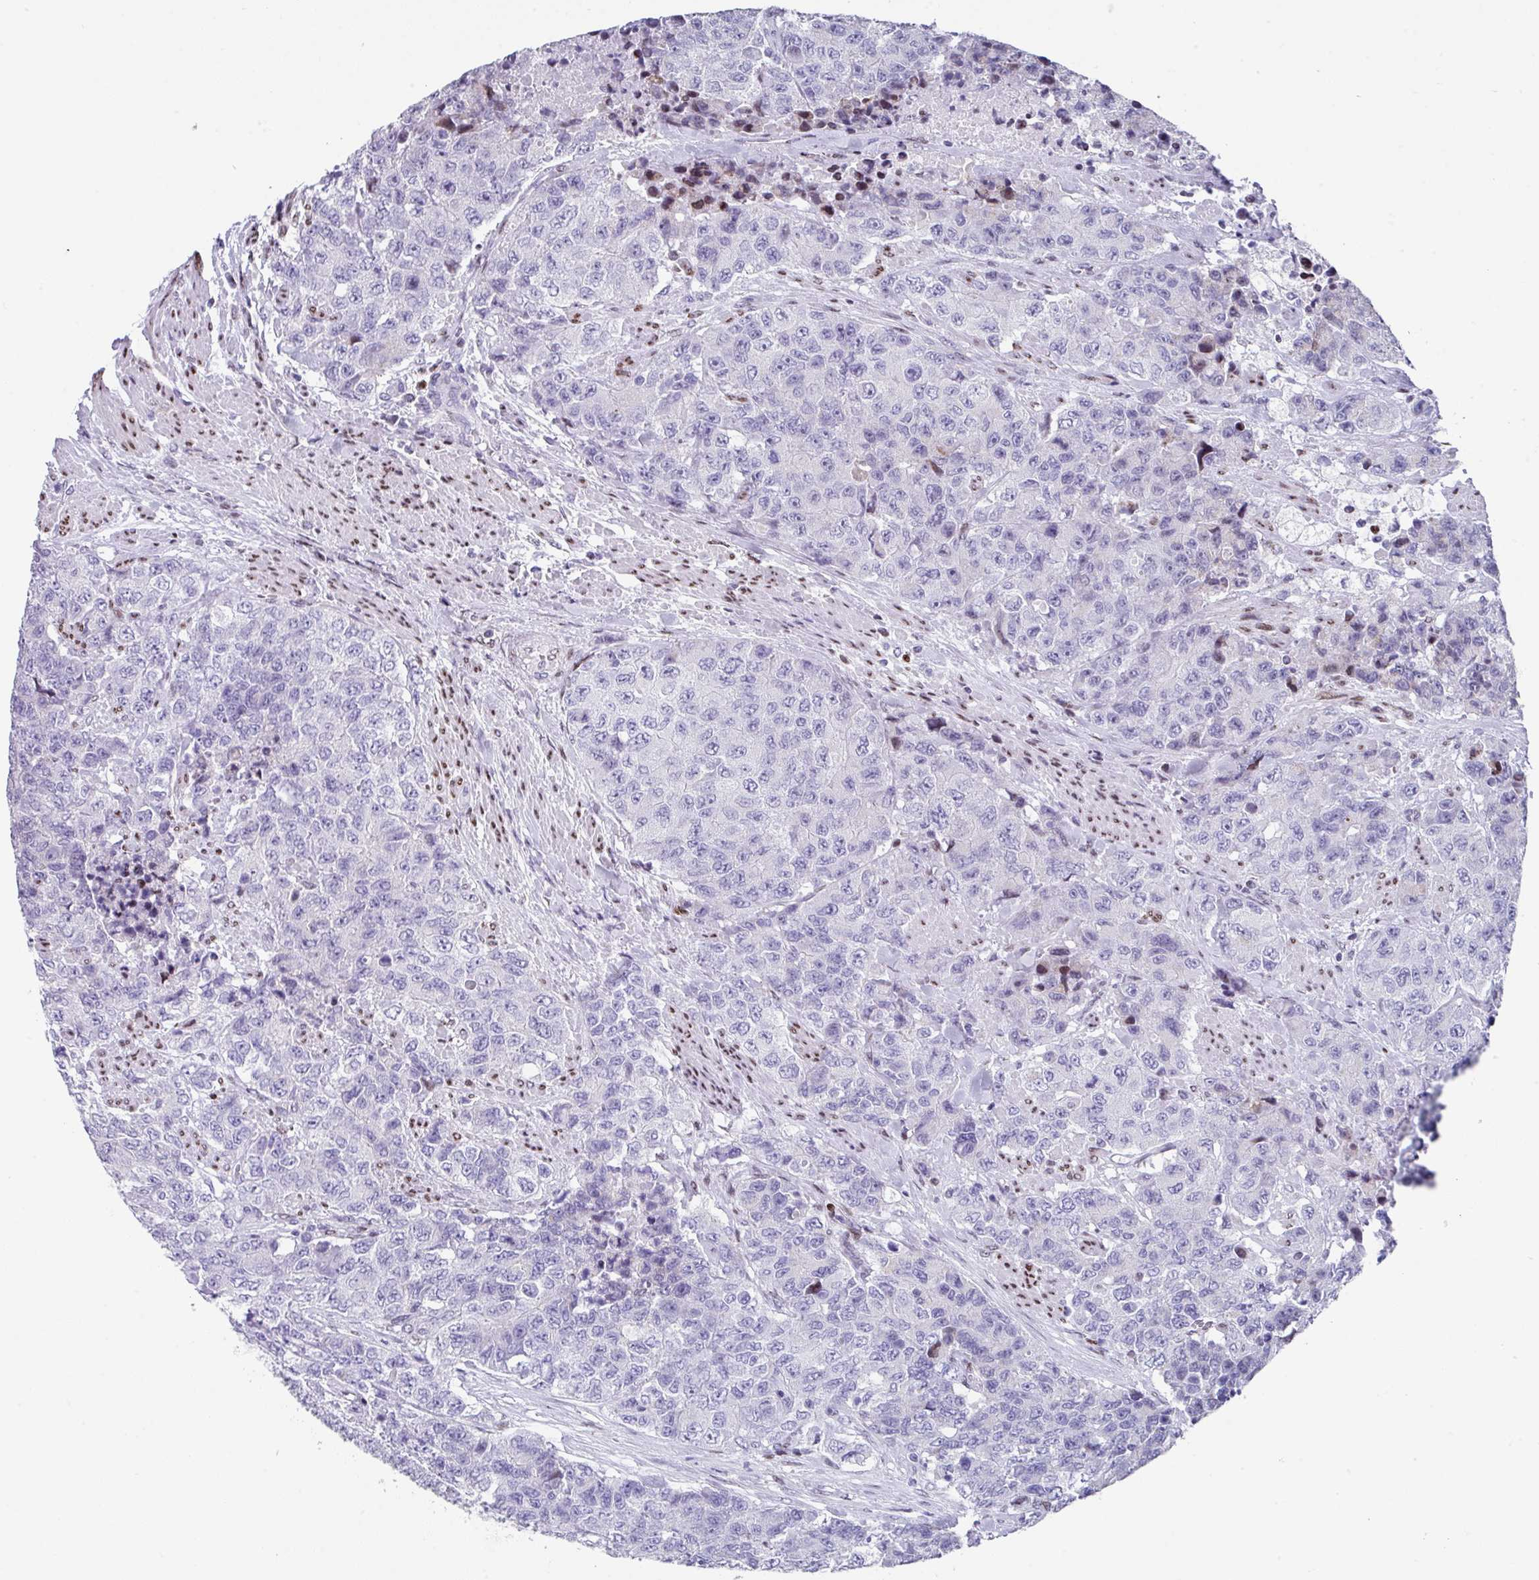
{"staining": {"intensity": "negative", "quantity": "none", "location": "none"}, "tissue": "urothelial cancer", "cell_type": "Tumor cells", "image_type": "cancer", "snomed": [{"axis": "morphology", "description": "Urothelial carcinoma, High grade"}, {"axis": "topography", "description": "Urinary bladder"}], "caption": "Urothelial cancer was stained to show a protein in brown. There is no significant expression in tumor cells.", "gene": "TCF3", "patient": {"sex": "female", "age": 78}}